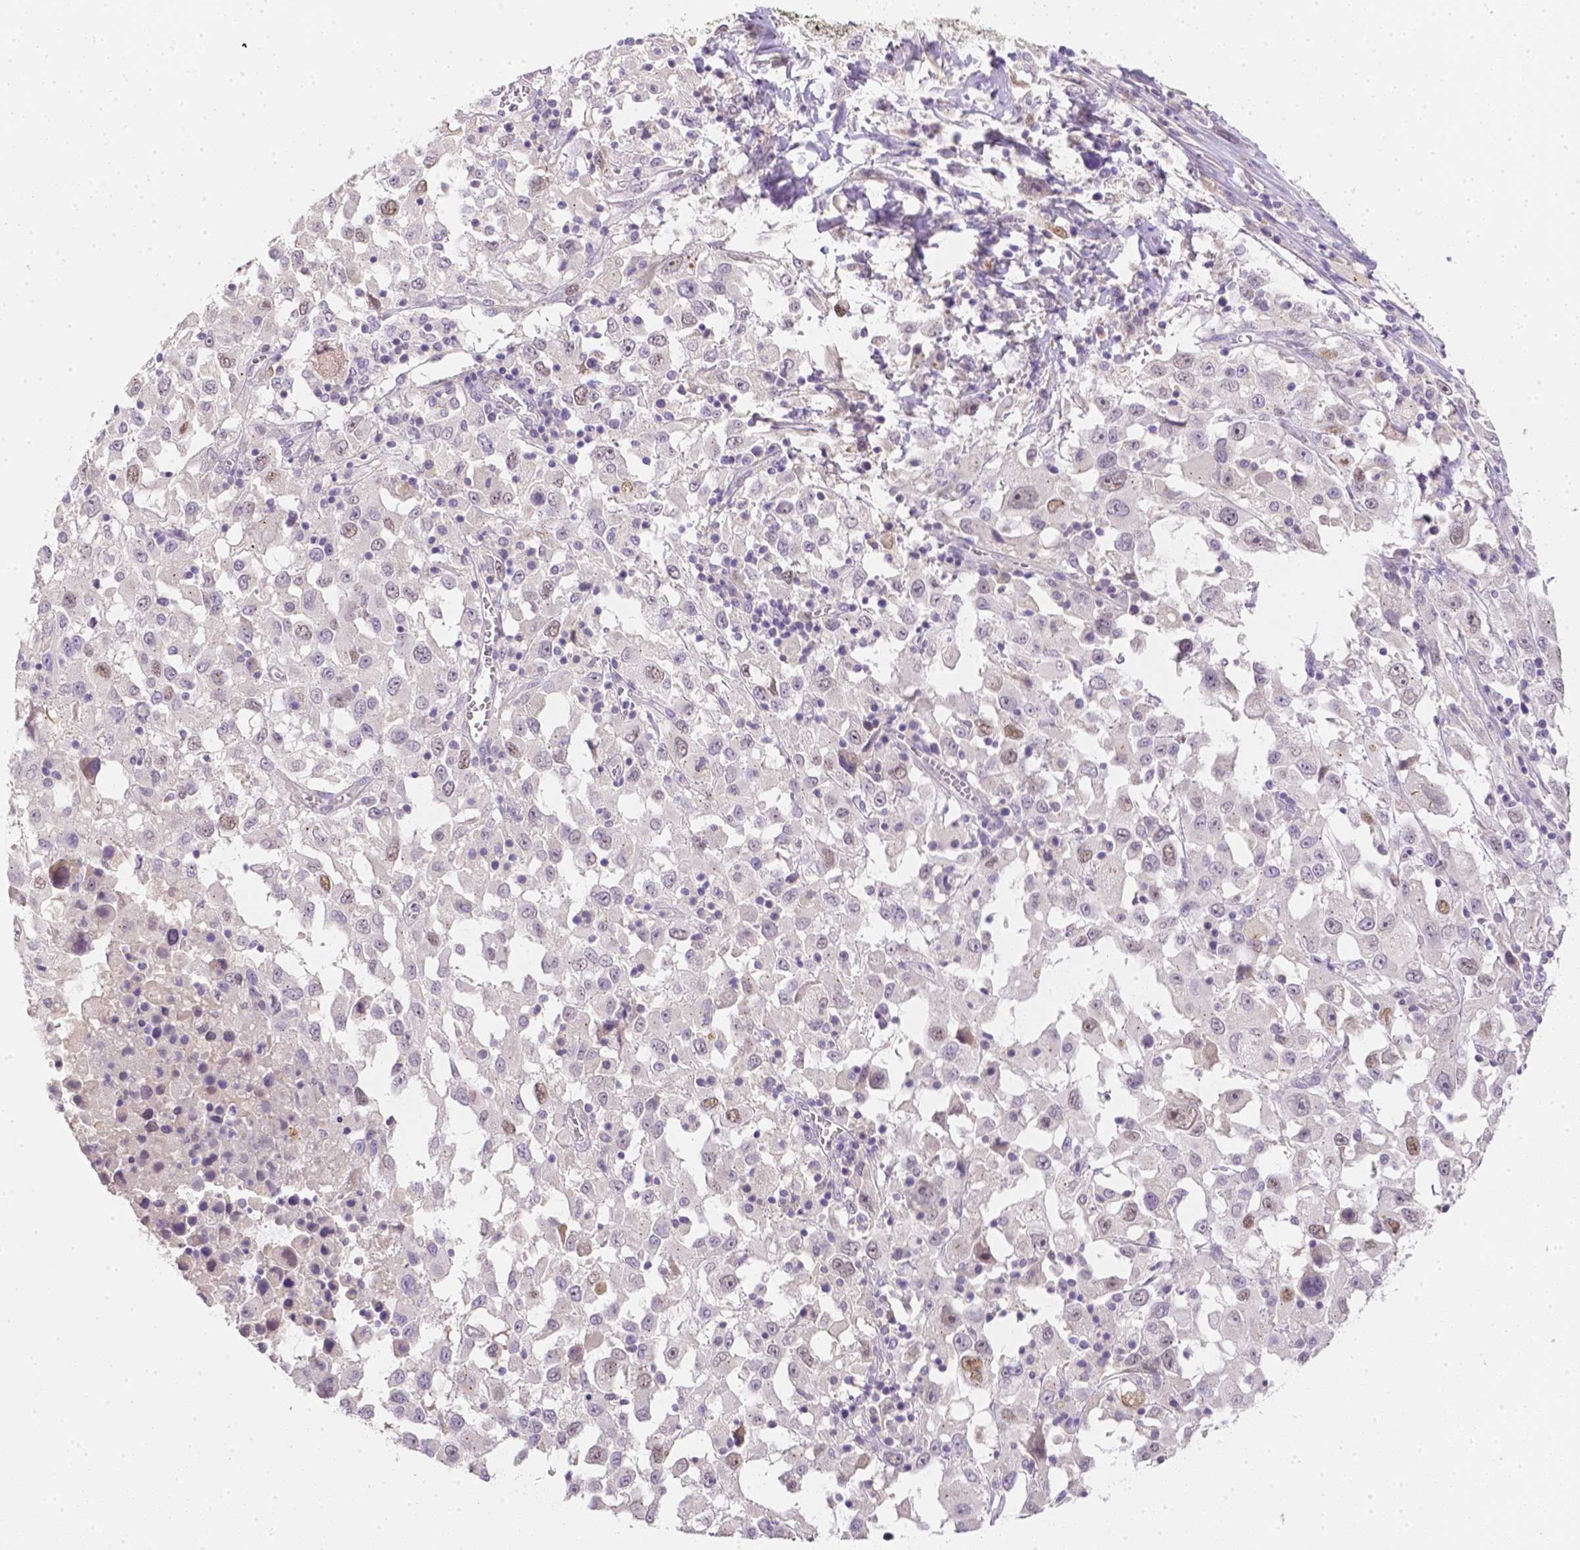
{"staining": {"intensity": "weak", "quantity": "<25%", "location": "nuclear"}, "tissue": "melanoma", "cell_type": "Tumor cells", "image_type": "cancer", "snomed": [{"axis": "morphology", "description": "Malignant melanoma, Metastatic site"}, {"axis": "topography", "description": "Soft tissue"}], "caption": "The immunohistochemistry (IHC) histopathology image has no significant expression in tumor cells of melanoma tissue. (DAB IHC with hematoxylin counter stain).", "gene": "C10orf67", "patient": {"sex": "male", "age": 50}}